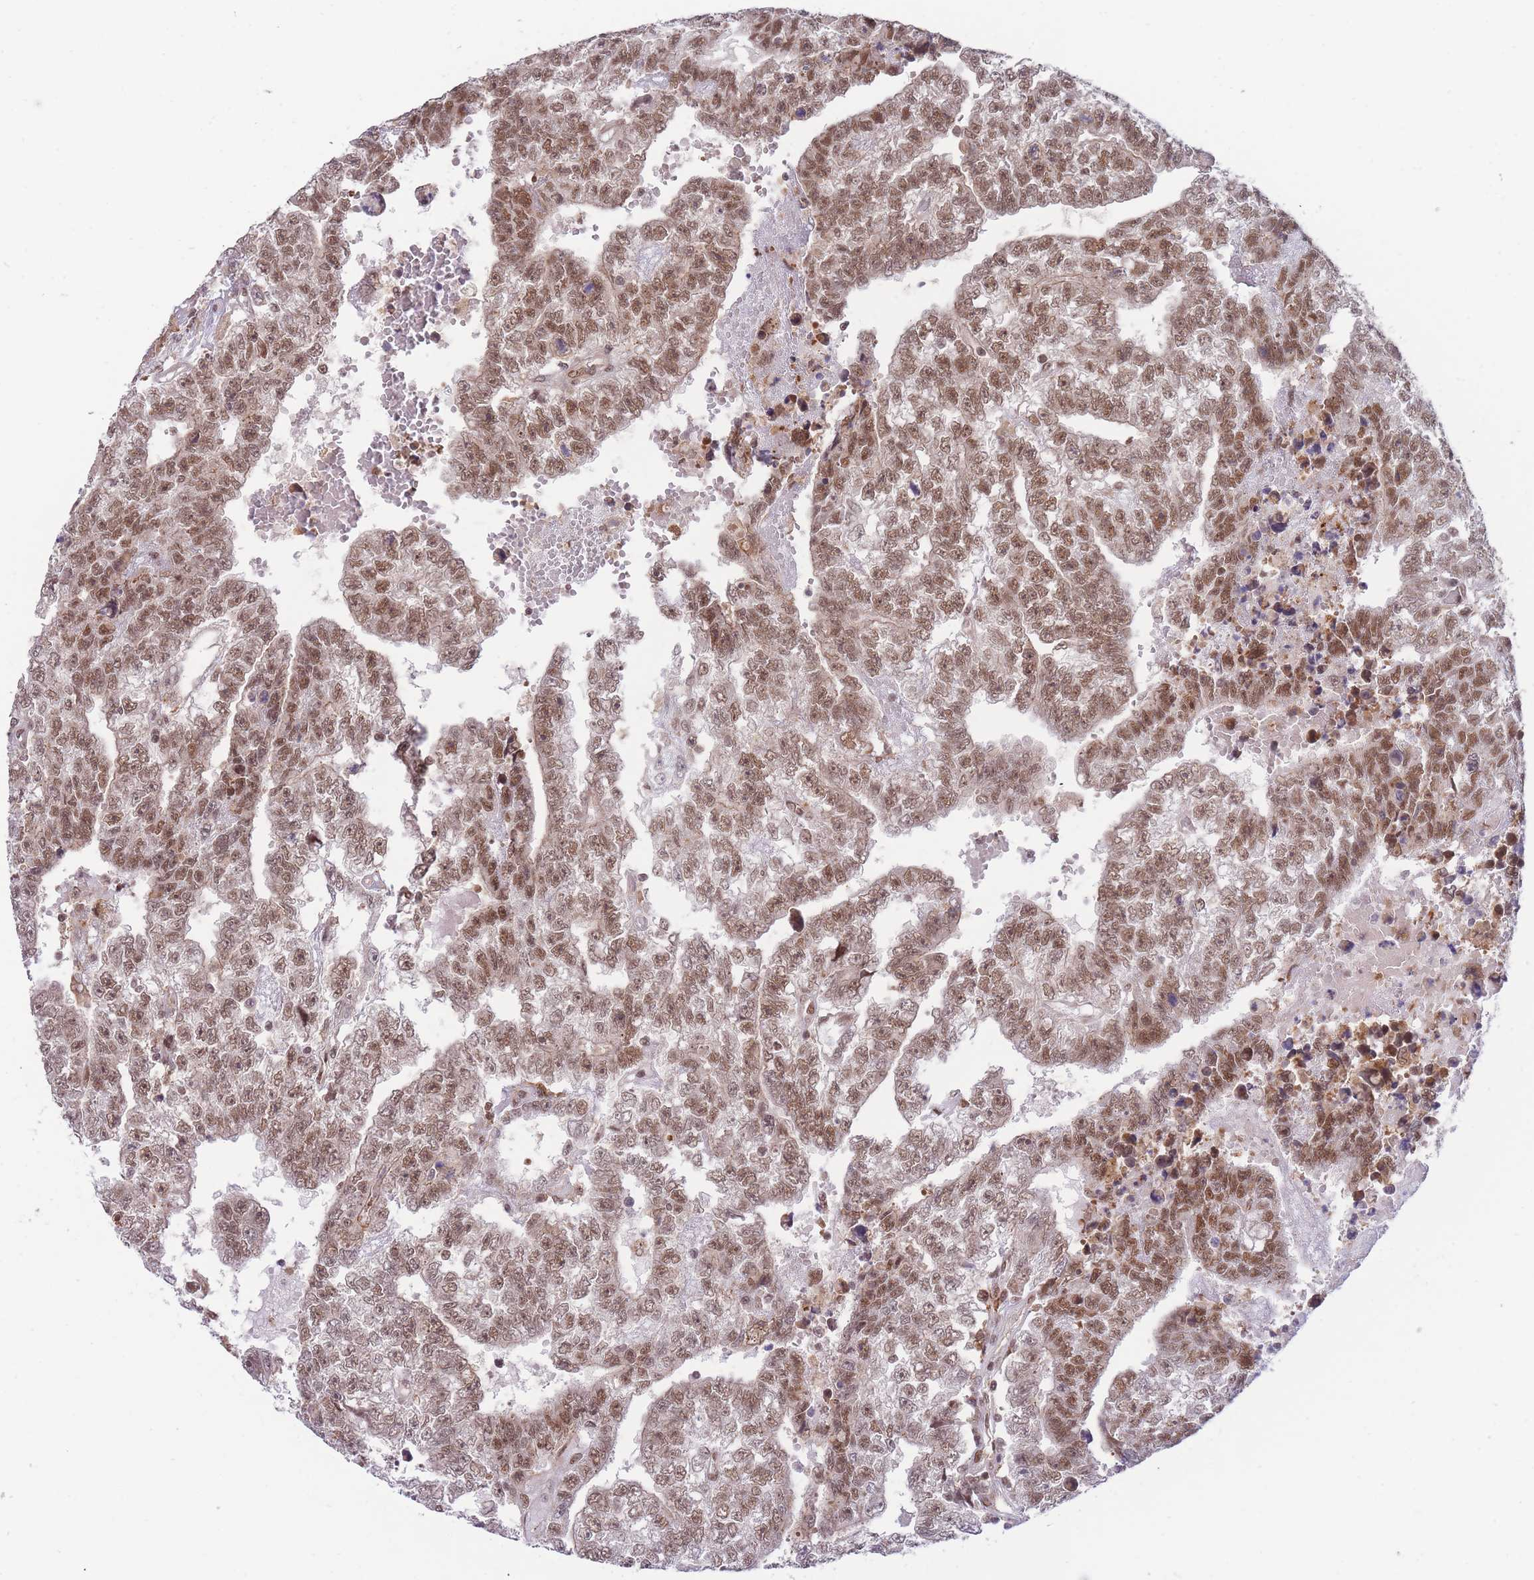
{"staining": {"intensity": "moderate", "quantity": ">75%", "location": "cytoplasmic/membranous,nuclear"}, "tissue": "testis cancer", "cell_type": "Tumor cells", "image_type": "cancer", "snomed": [{"axis": "morphology", "description": "Carcinoma, Embryonal, NOS"}, {"axis": "topography", "description": "Testis"}], "caption": "The photomicrograph demonstrates staining of testis cancer, revealing moderate cytoplasmic/membranous and nuclear protein staining (brown color) within tumor cells. (DAB (3,3'-diaminobenzidine) IHC with brightfield microscopy, high magnification).", "gene": "BOD1L1", "patient": {"sex": "male", "age": 25}}